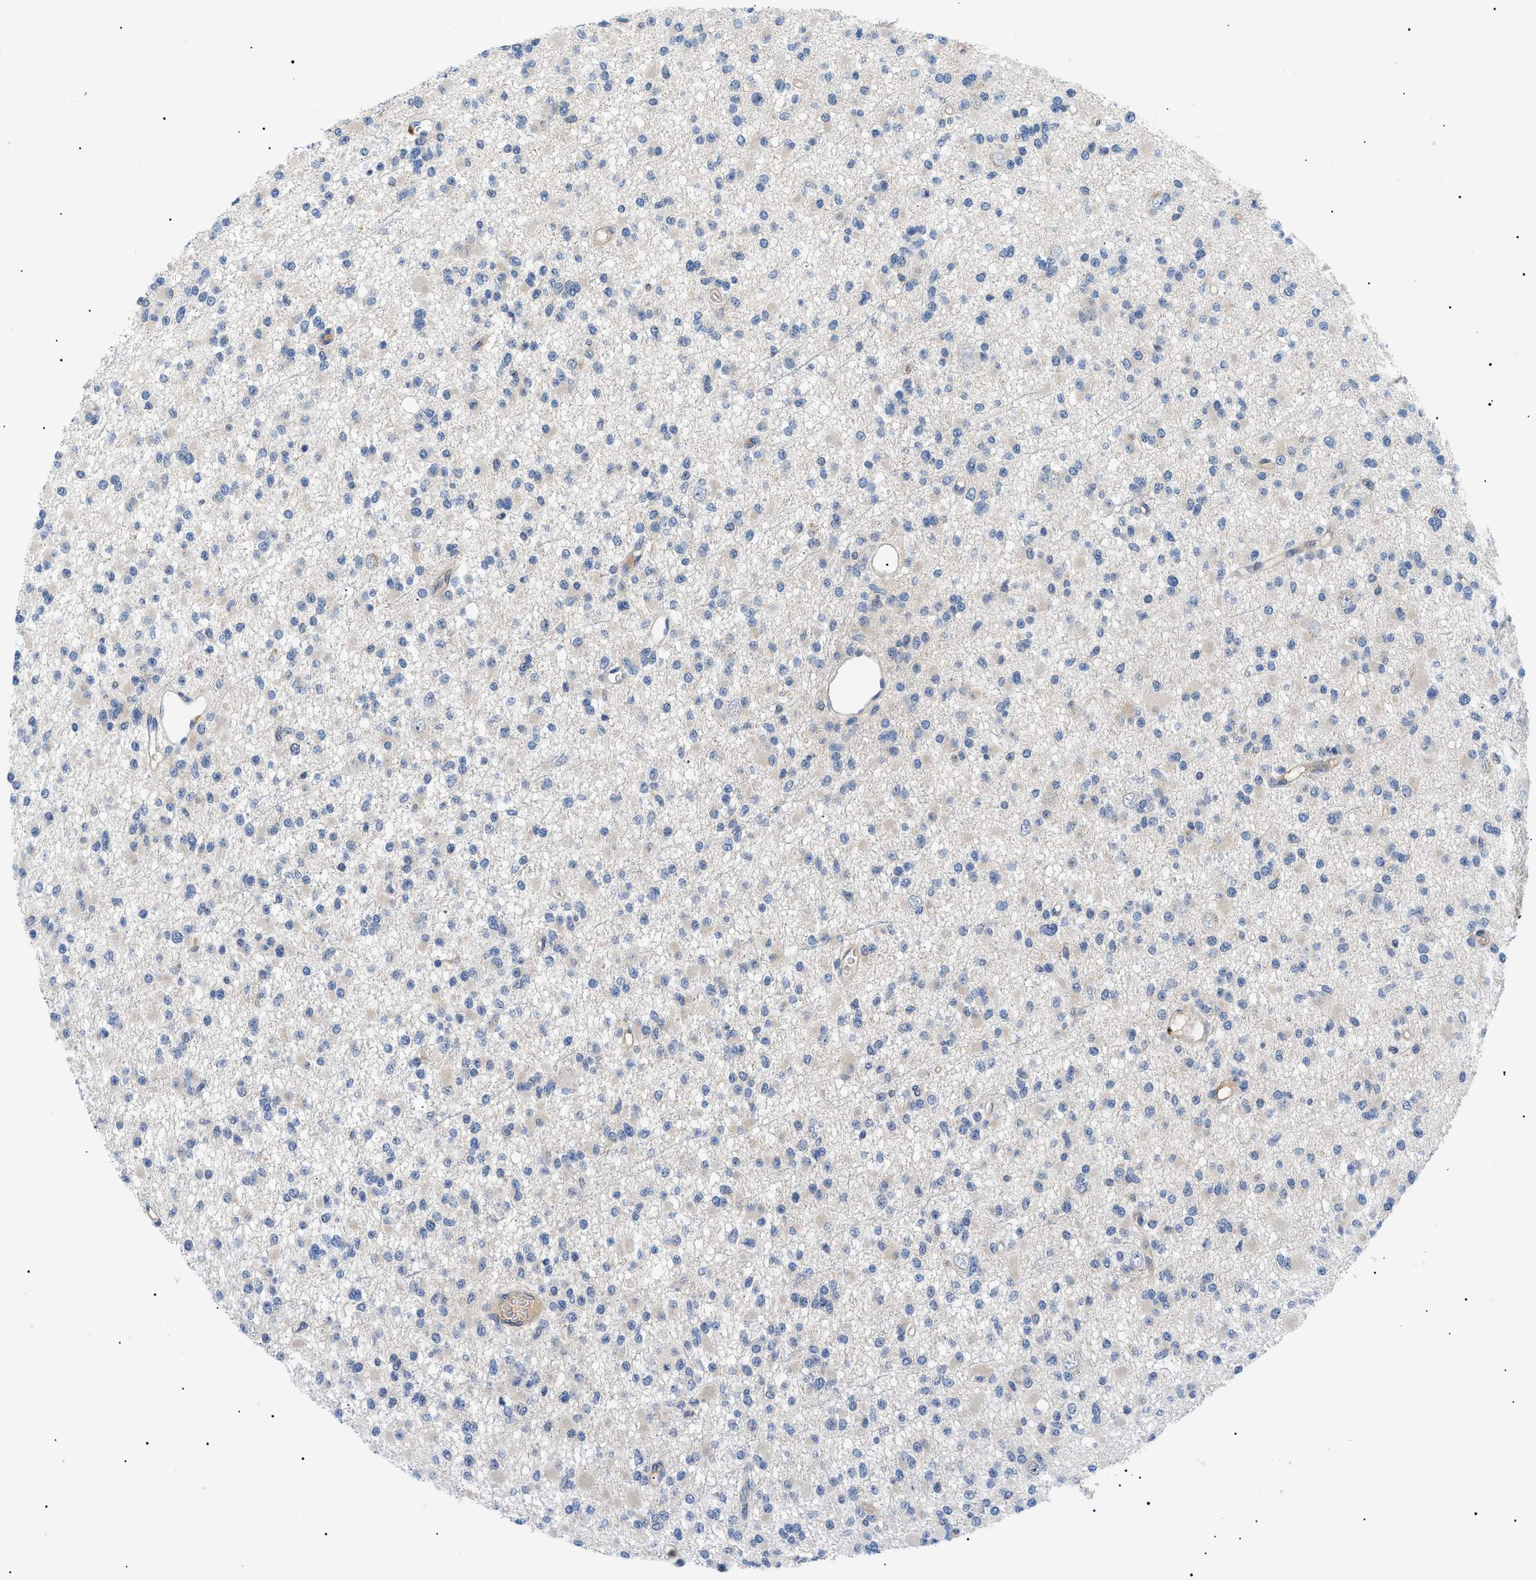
{"staining": {"intensity": "negative", "quantity": "none", "location": "none"}, "tissue": "glioma", "cell_type": "Tumor cells", "image_type": "cancer", "snomed": [{"axis": "morphology", "description": "Glioma, malignant, Low grade"}, {"axis": "topography", "description": "Brain"}], "caption": "Glioma stained for a protein using IHC exhibits no positivity tumor cells.", "gene": "RIPK1", "patient": {"sex": "female", "age": 22}}